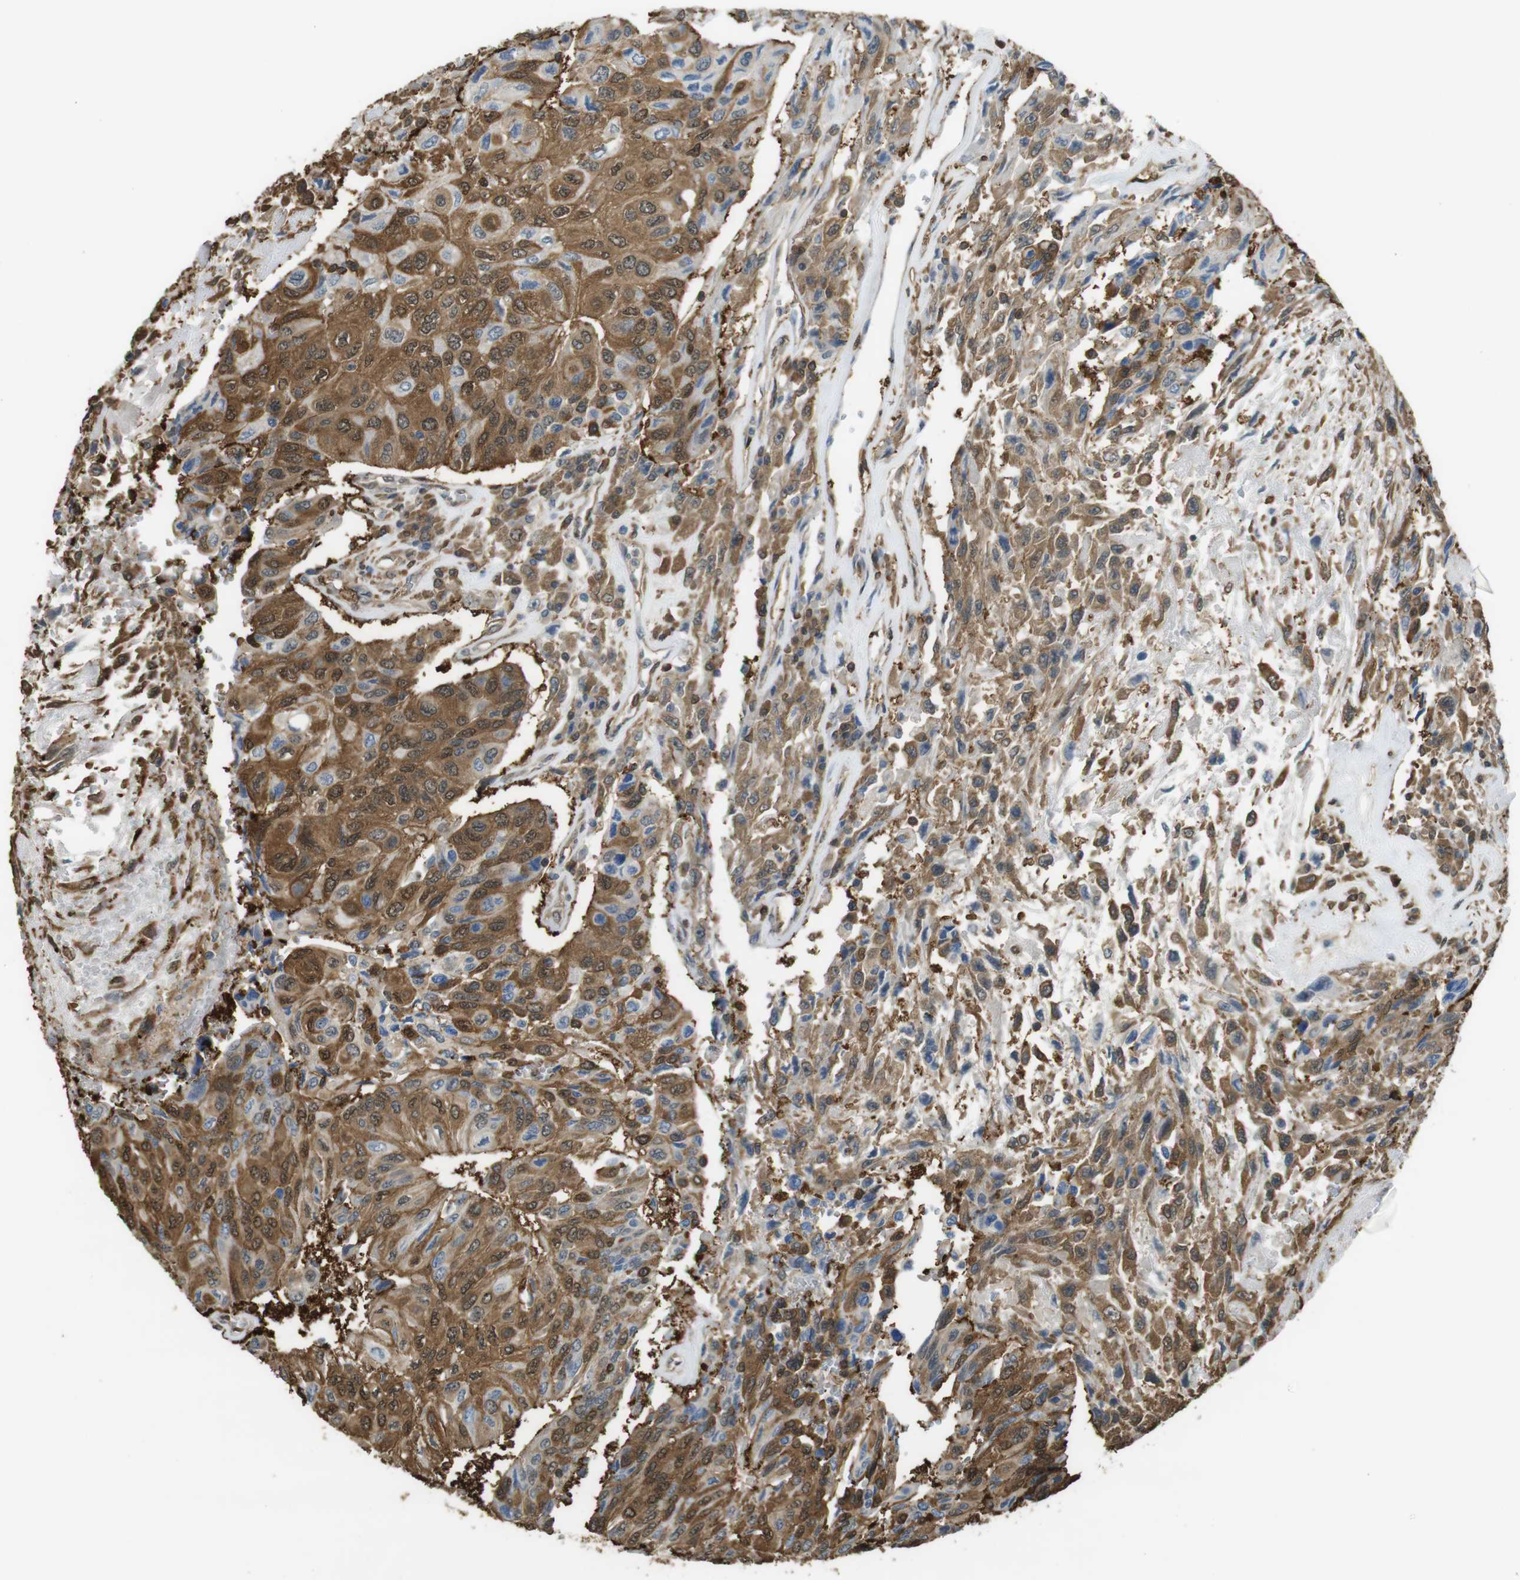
{"staining": {"intensity": "strong", "quantity": ">75%", "location": "cytoplasmic/membranous,nuclear"}, "tissue": "urothelial cancer", "cell_type": "Tumor cells", "image_type": "cancer", "snomed": [{"axis": "morphology", "description": "Urothelial carcinoma, High grade"}, {"axis": "topography", "description": "Urinary bladder"}], "caption": "Immunohistochemistry (IHC) photomicrograph of neoplastic tissue: urothelial carcinoma (high-grade) stained using IHC displays high levels of strong protein expression localized specifically in the cytoplasmic/membranous and nuclear of tumor cells, appearing as a cytoplasmic/membranous and nuclear brown color.", "gene": "ARHGDIA", "patient": {"sex": "female", "age": 85}}